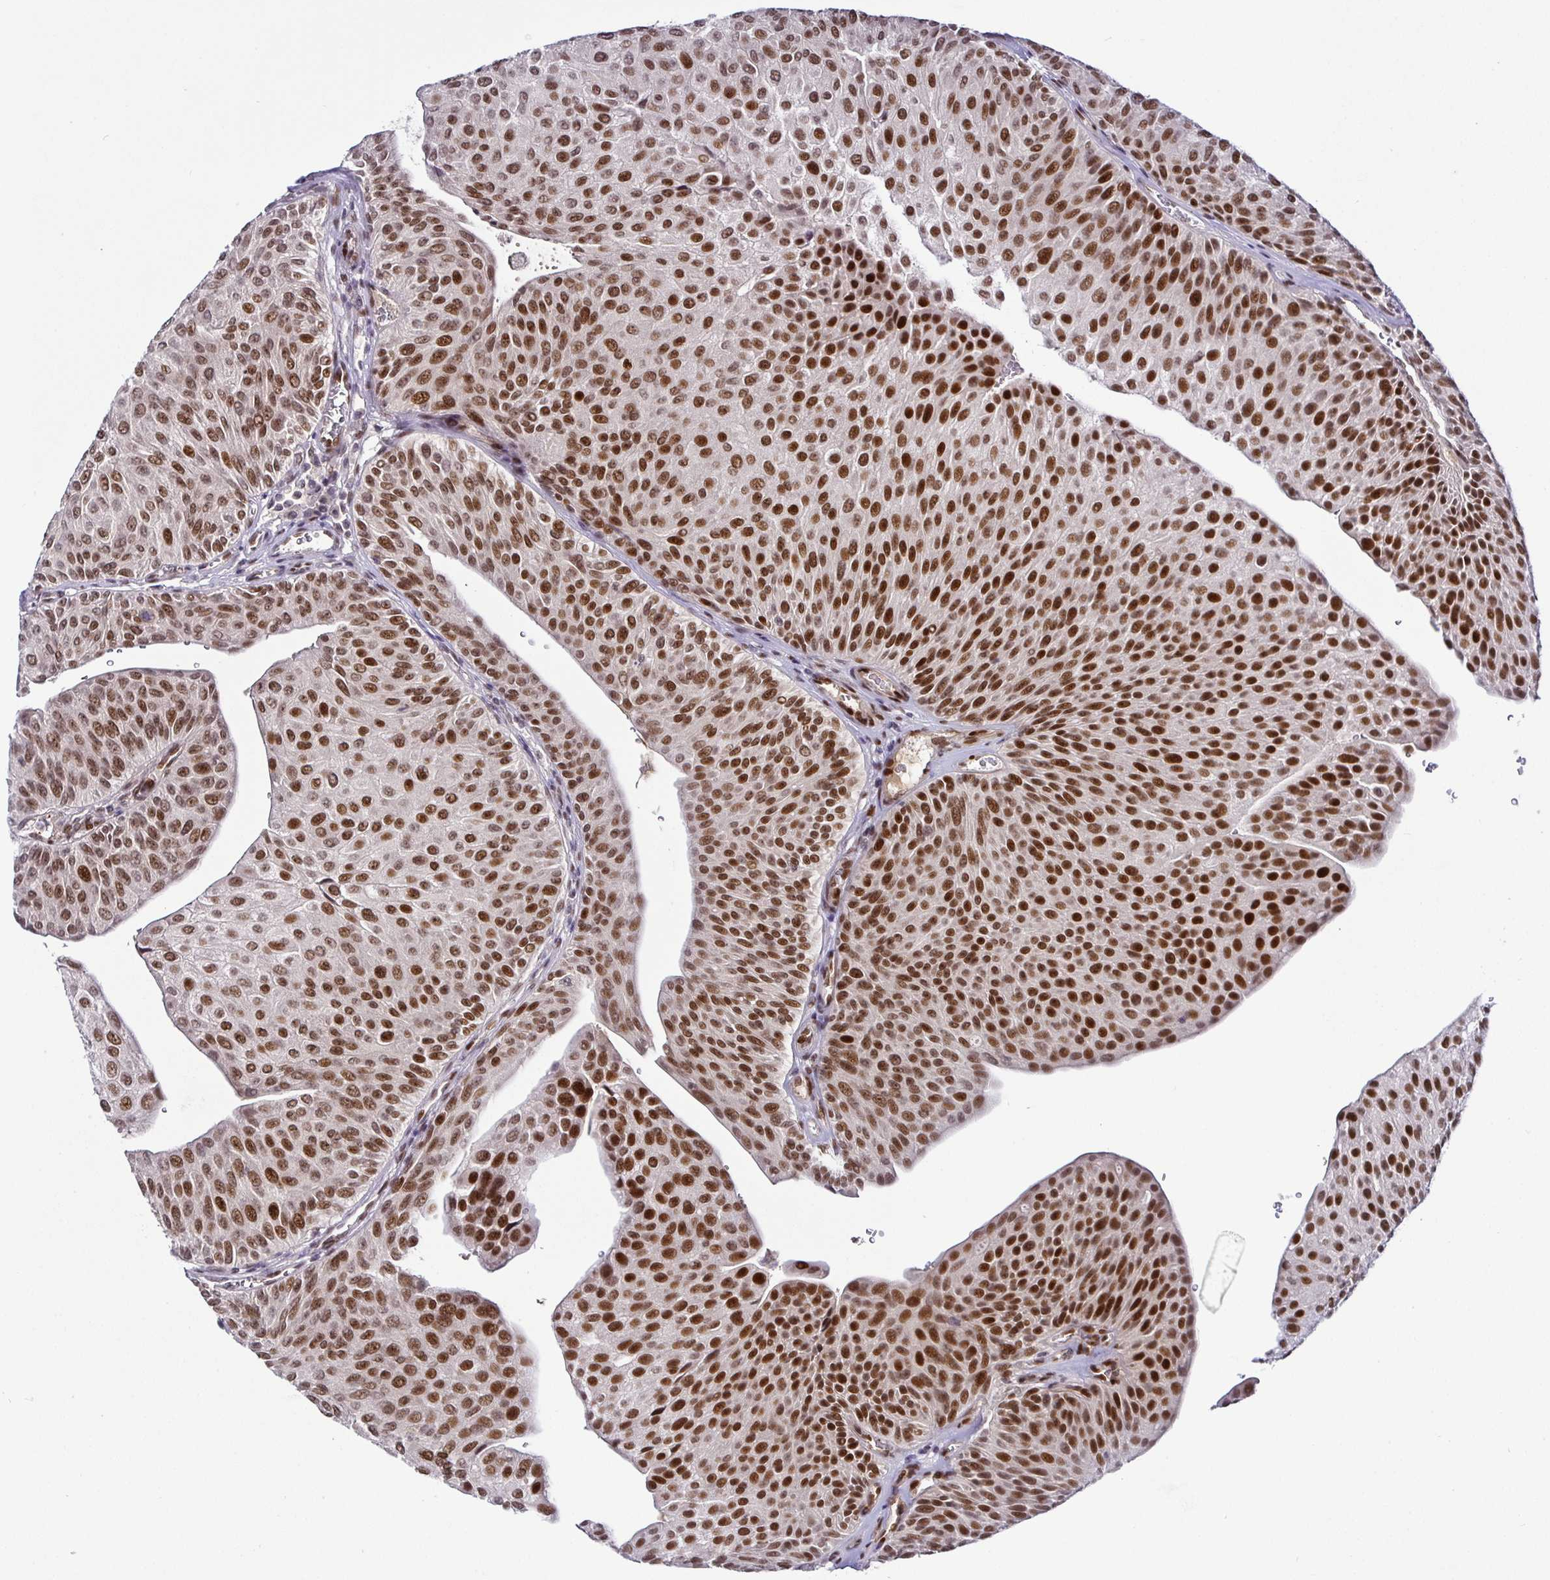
{"staining": {"intensity": "strong", "quantity": ">75%", "location": "nuclear"}, "tissue": "urothelial cancer", "cell_type": "Tumor cells", "image_type": "cancer", "snomed": [{"axis": "morphology", "description": "Urothelial carcinoma, NOS"}, {"axis": "topography", "description": "Urinary bladder"}], "caption": "The immunohistochemical stain shows strong nuclear expression in tumor cells of urothelial cancer tissue.", "gene": "NUP188", "patient": {"sex": "male", "age": 67}}